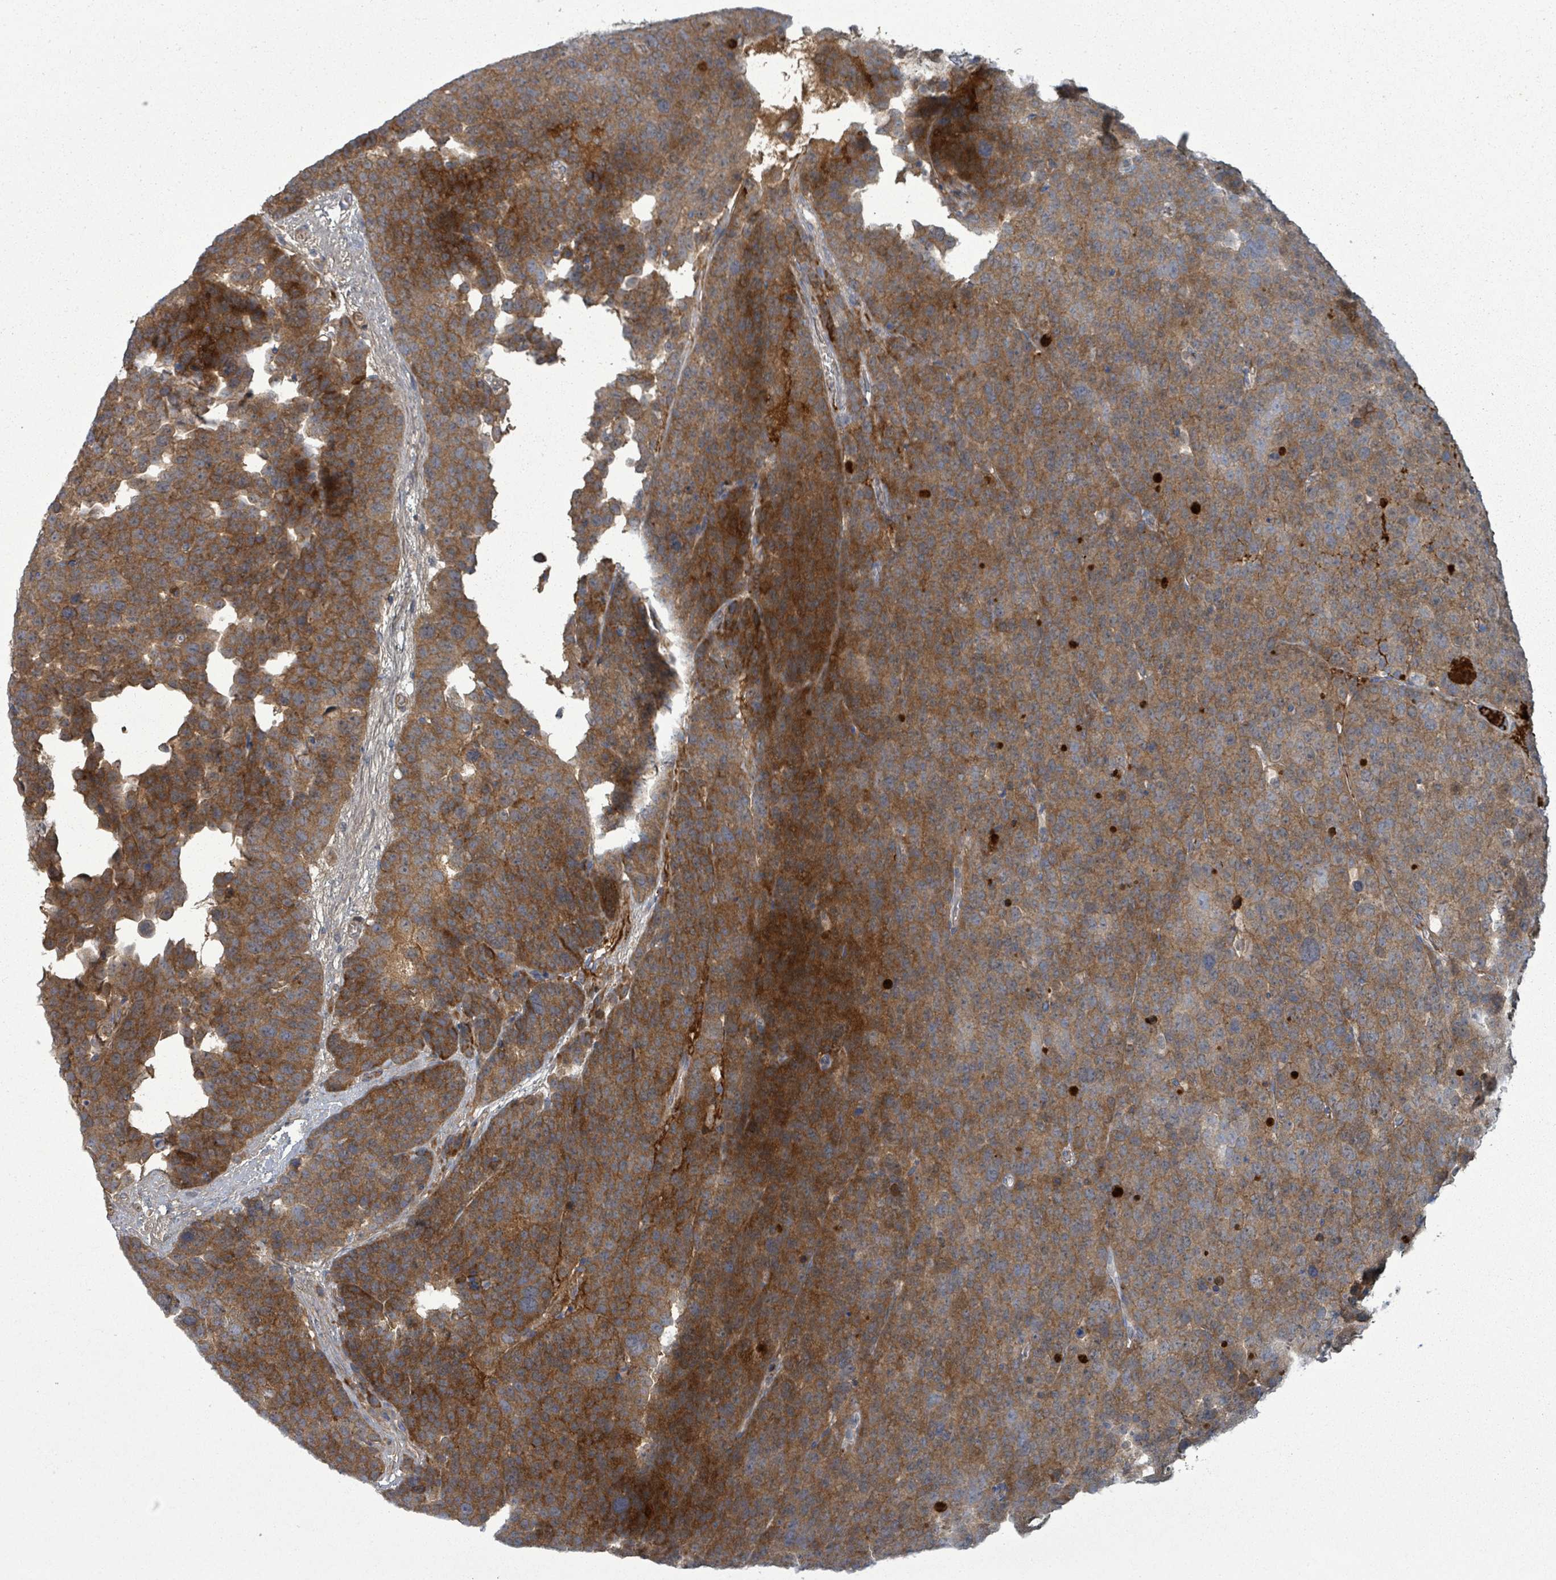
{"staining": {"intensity": "moderate", "quantity": ">75%", "location": "cytoplasmic/membranous"}, "tissue": "testis cancer", "cell_type": "Tumor cells", "image_type": "cancer", "snomed": [{"axis": "morphology", "description": "Seminoma, NOS"}, {"axis": "topography", "description": "Testis"}], "caption": "Testis cancer was stained to show a protein in brown. There is medium levels of moderate cytoplasmic/membranous expression in about >75% of tumor cells. (brown staining indicates protein expression, while blue staining denotes nuclei).", "gene": "GRM8", "patient": {"sex": "male", "age": 71}}